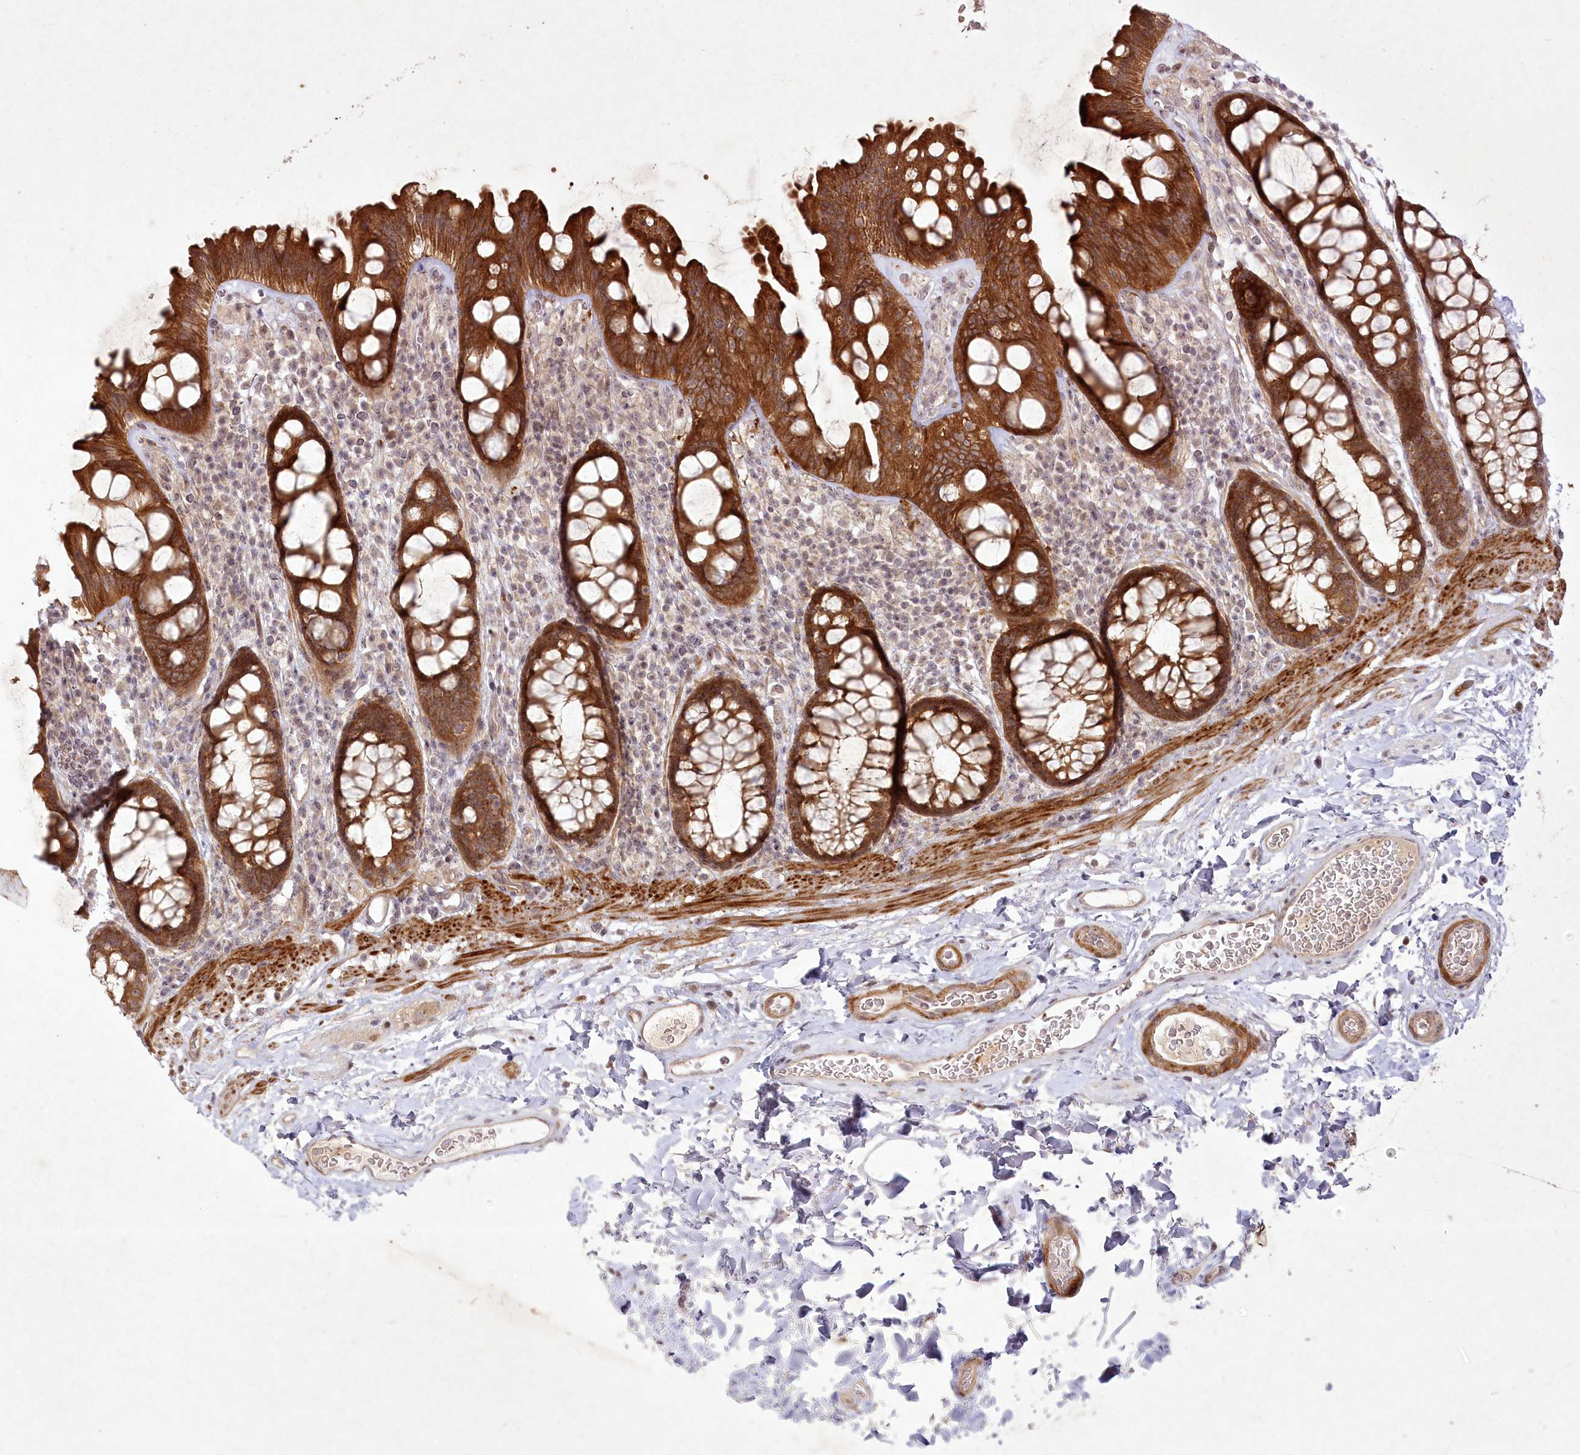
{"staining": {"intensity": "weak", "quantity": "25%-75%", "location": "cytoplasmic/membranous"}, "tissue": "colon", "cell_type": "Endothelial cells", "image_type": "normal", "snomed": [{"axis": "morphology", "description": "Normal tissue, NOS"}, {"axis": "topography", "description": "Colon"}], "caption": "Protein staining reveals weak cytoplasmic/membranous staining in about 25%-75% of endothelial cells in unremarkable colon. (Stains: DAB (3,3'-diaminobenzidine) in brown, nuclei in blue, Microscopy: brightfield microscopy at high magnification).", "gene": "SH2D3A", "patient": {"sex": "female", "age": 80}}